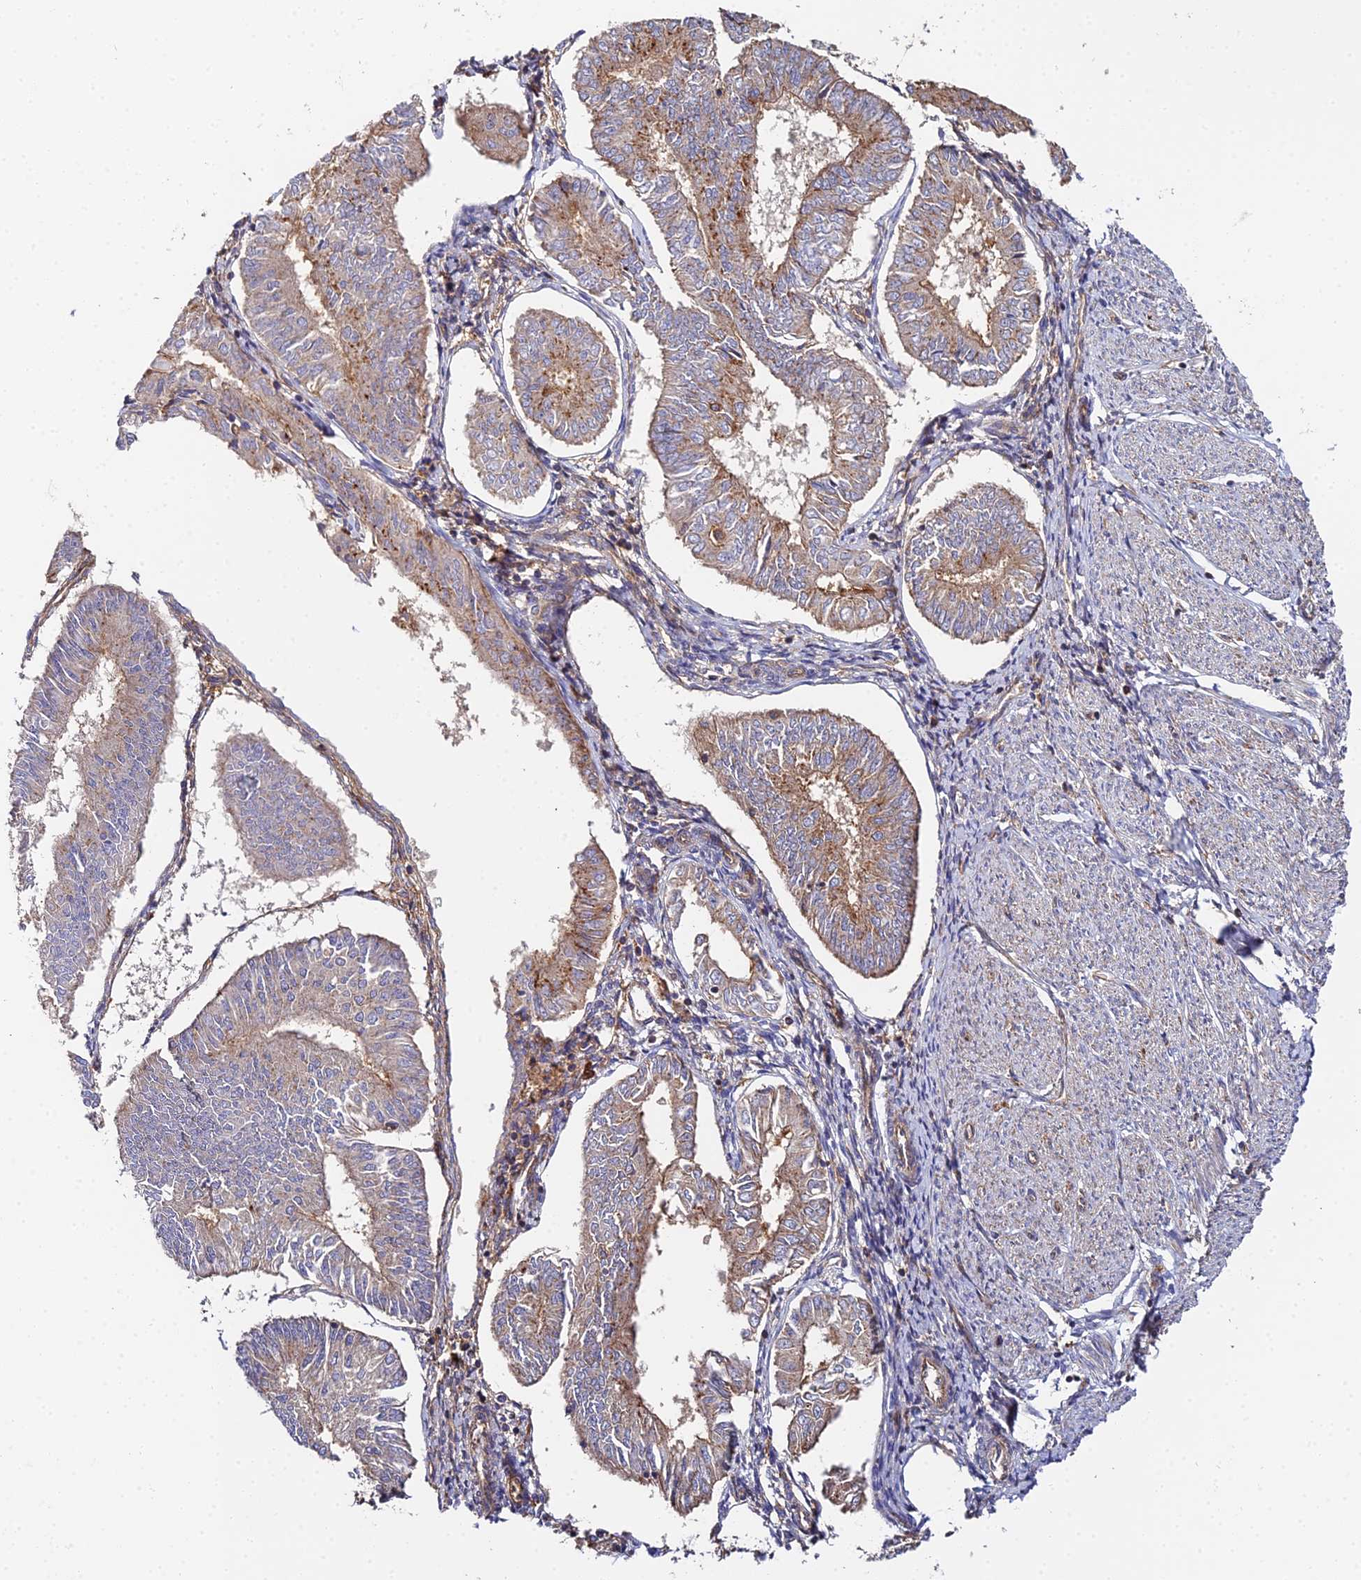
{"staining": {"intensity": "moderate", "quantity": "25%-75%", "location": "cytoplasmic/membranous"}, "tissue": "endometrial cancer", "cell_type": "Tumor cells", "image_type": "cancer", "snomed": [{"axis": "morphology", "description": "Adenocarcinoma, NOS"}, {"axis": "topography", "description": "Endometrium"}], "caption": "A brown stain highlights moderate cytoplasmic/membranous positivity of a protein in human endometrial cancer (adenocarcinoma) tumor cells.", "gene": "GNG5B", "patient": {"sex": "female", "age": 58}}